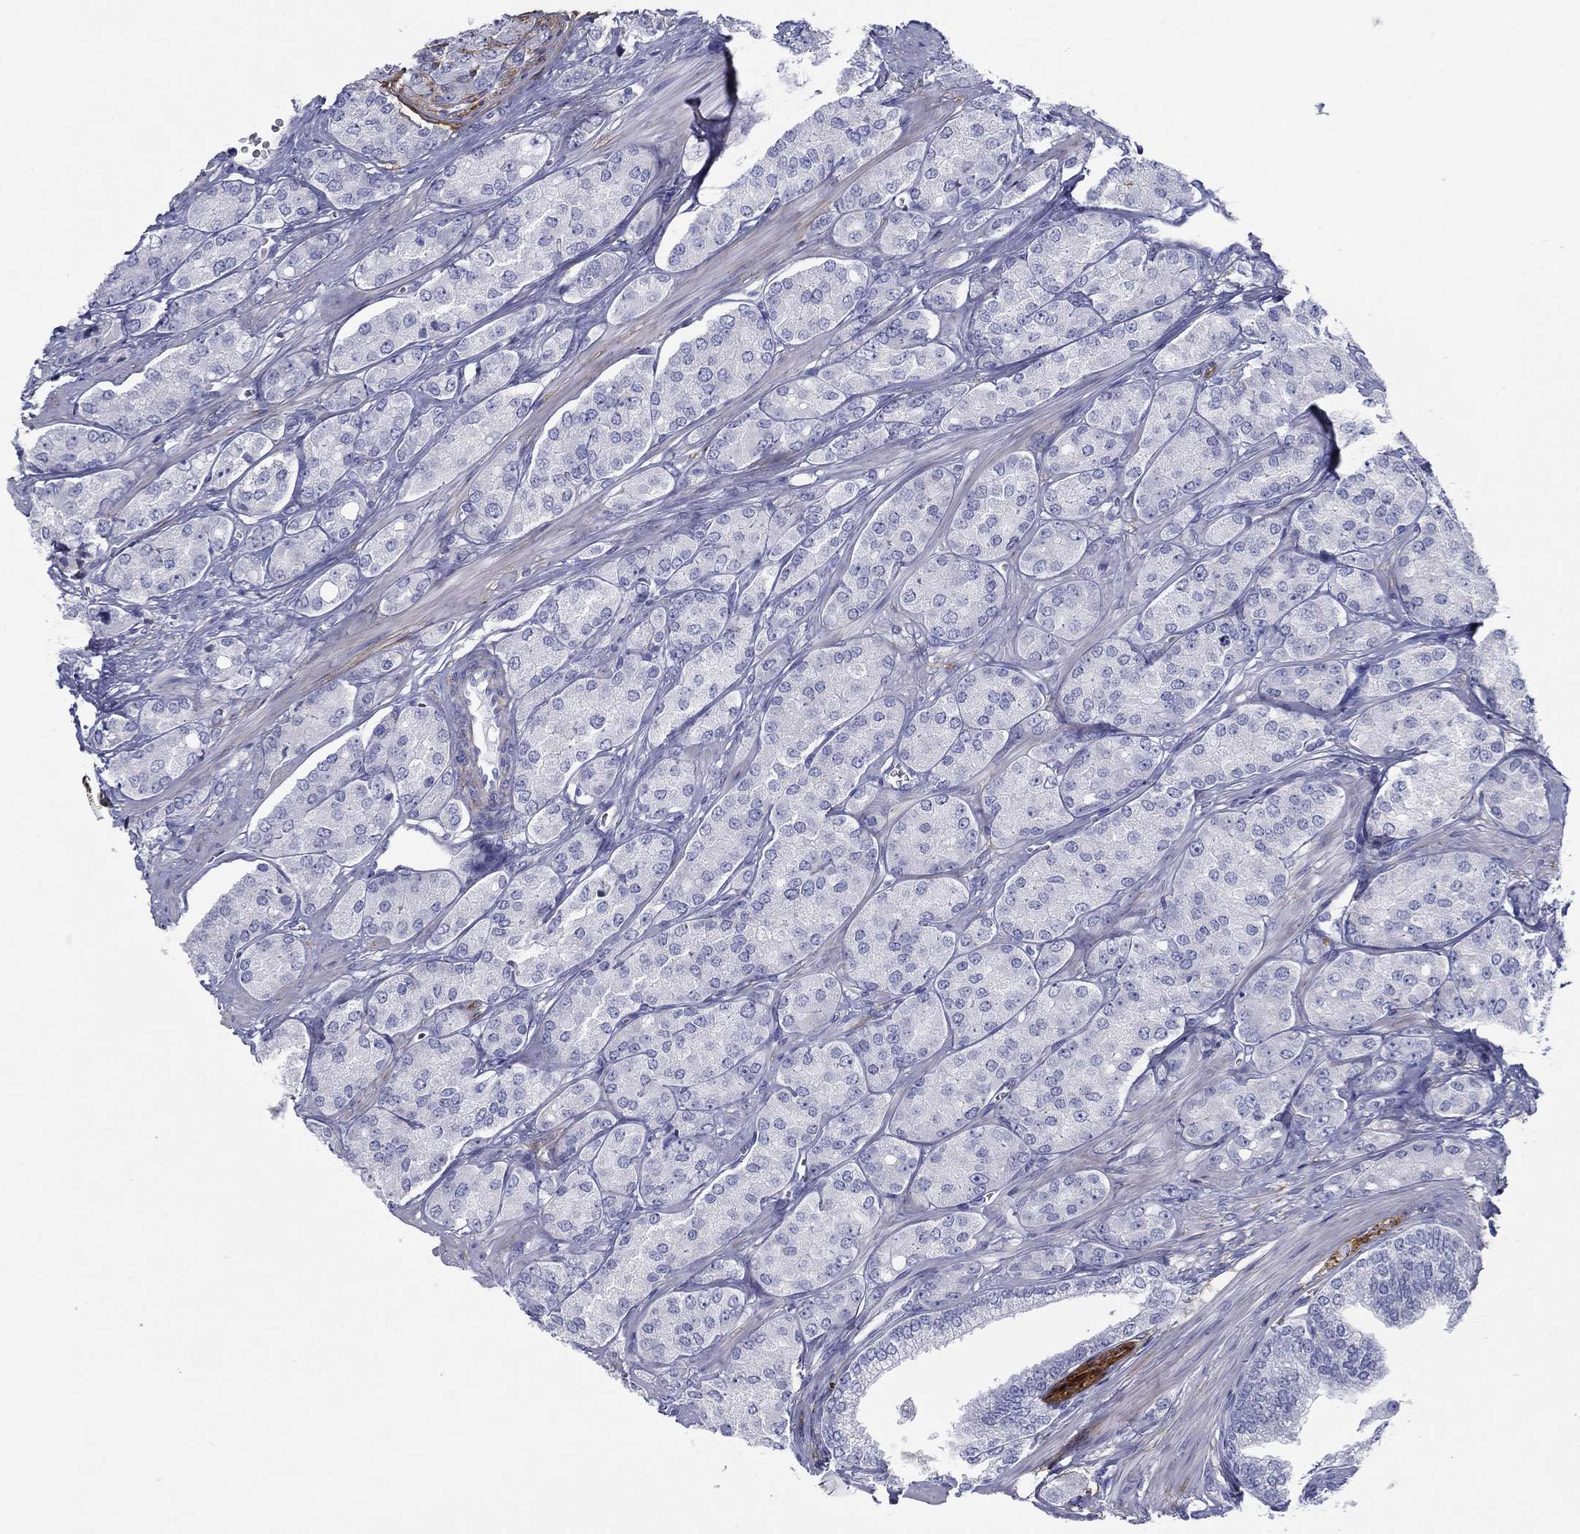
{"staining": {"intensity": "negative", "quantity": "none", "location": "none"}, "tissue": "prostate cancer", "cell_type": "Tumor cells", "image_type": "cancer", "snomed": [{"axis": "morphology", "description": "Adenocarcinoma, NOS"}, {"axis": "topography", "description": "Prostate"}], "caption": "IHC histopathology image of neoplastic tissue: human prostate cancer (adenocarcinoma) stained with DAB reveals no significant protein expression in tumor cells. The staining was performed using DAB (3,3'-diaminobenzidine) to visualize the protein expression in brown, while the nuclei were stained in blue with hematoxylin (Magnification: 20x).", "gene": "GPC1", "patient": {"sex": "male", "age": 67}}